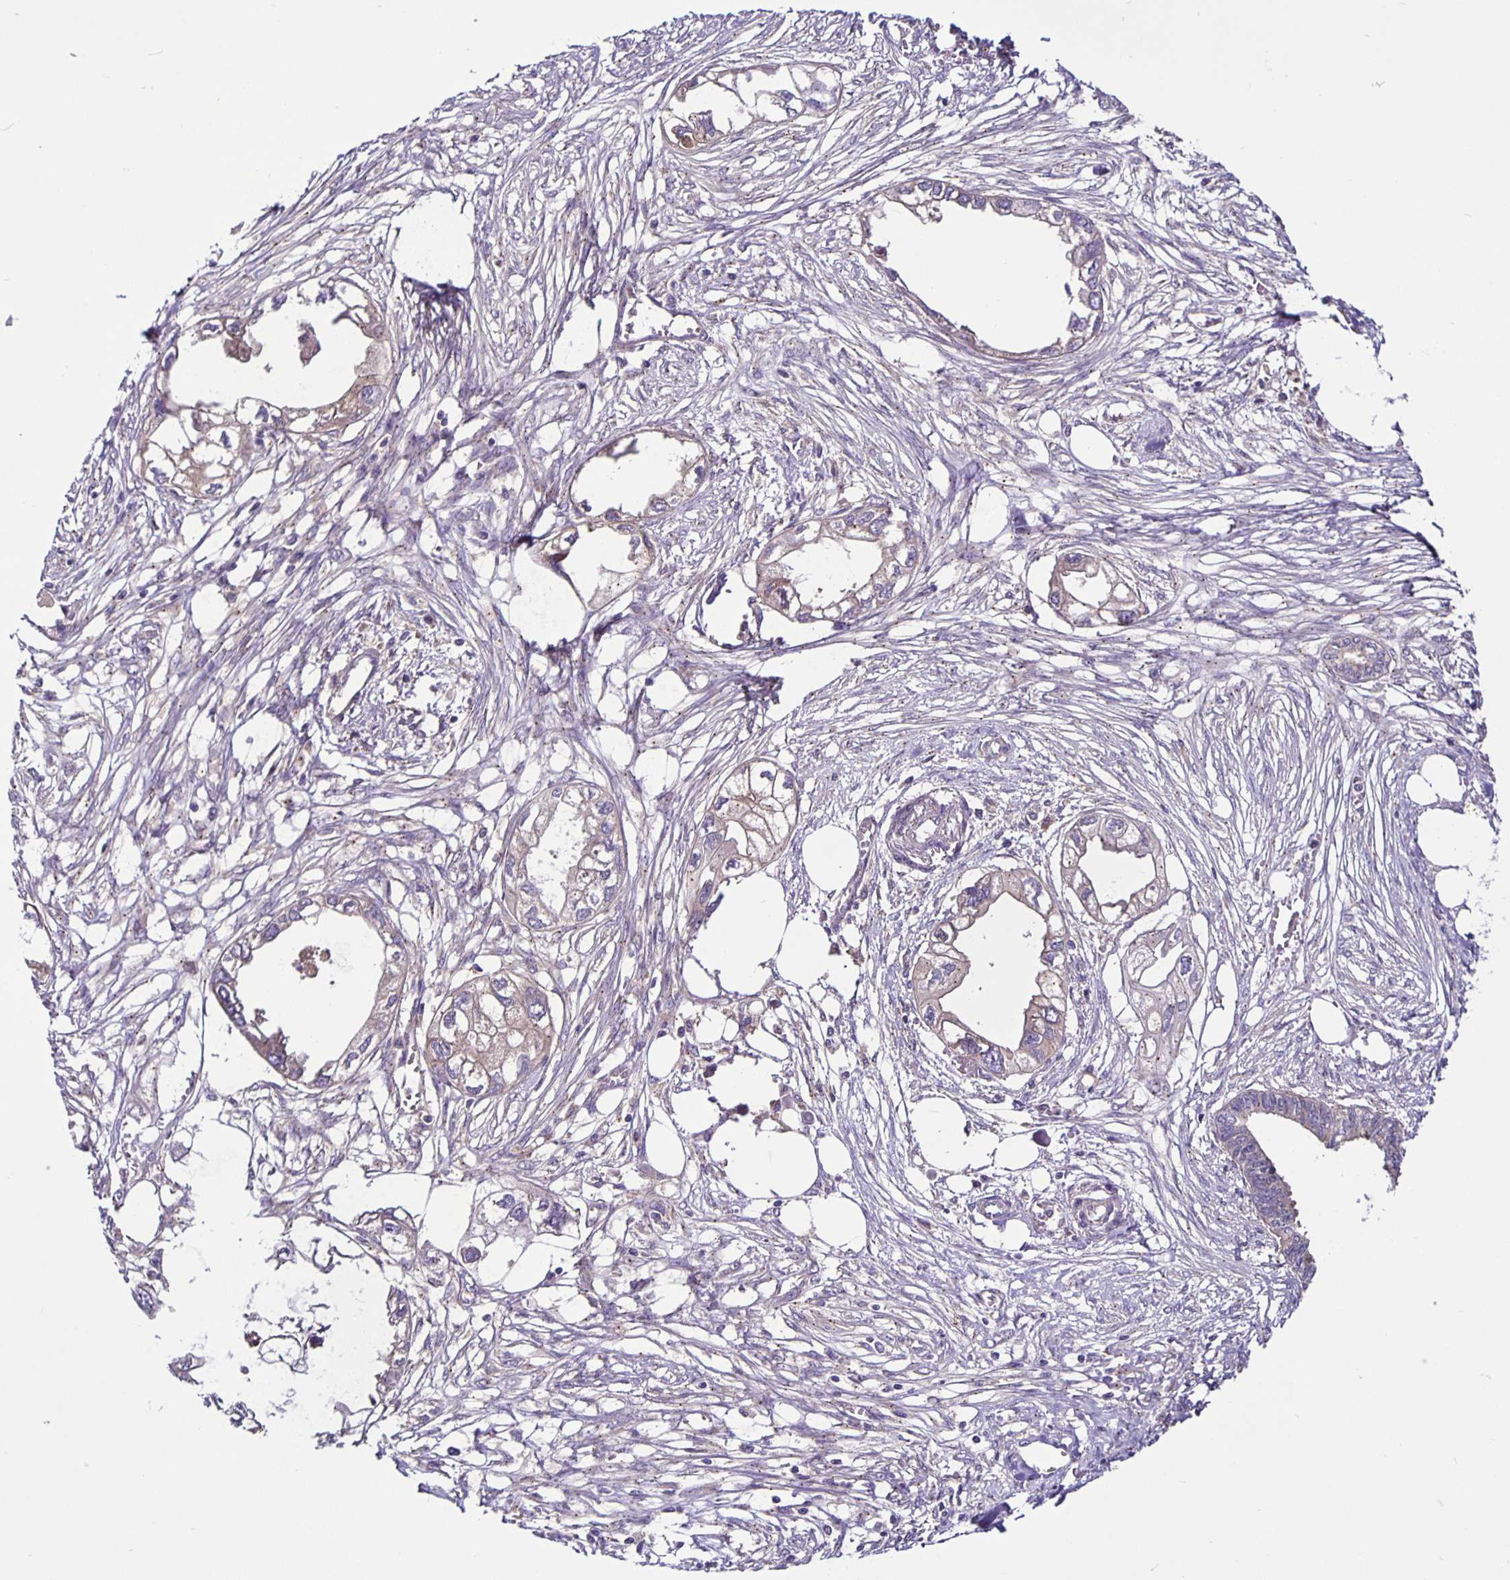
{"staining": {"intensity": "weak", "quantity": "<25%", "location": "cytoplasmic/membranous"}, "tissue": "endometrial cancer", "cell_type": "Tumor cells", "image_type": "cancer", "snomed": [{"axis": "morphology", "description": "Adenocarcinoma, NOS"}, {"axis": "morphology", "description": "Adenocarcinoma, metastatic, NOS"}, {"axis": "topography", "description": "Adipose tissue"}, {"axis": "topography", "description": "Endometrium"}], "caption": "High power microscopy histopathology image of an immunohistochemistry micrograph of endometrial cancer (adenocarcinoma), revealing no significant expression in tumor cells. (DAB (3,3'-diaminobenzidine) immunohistochemistry visualized using brightfield microscopy, high magnification).", "gene": "SNX5", "patient": {"sex": "female", "age": 67}}